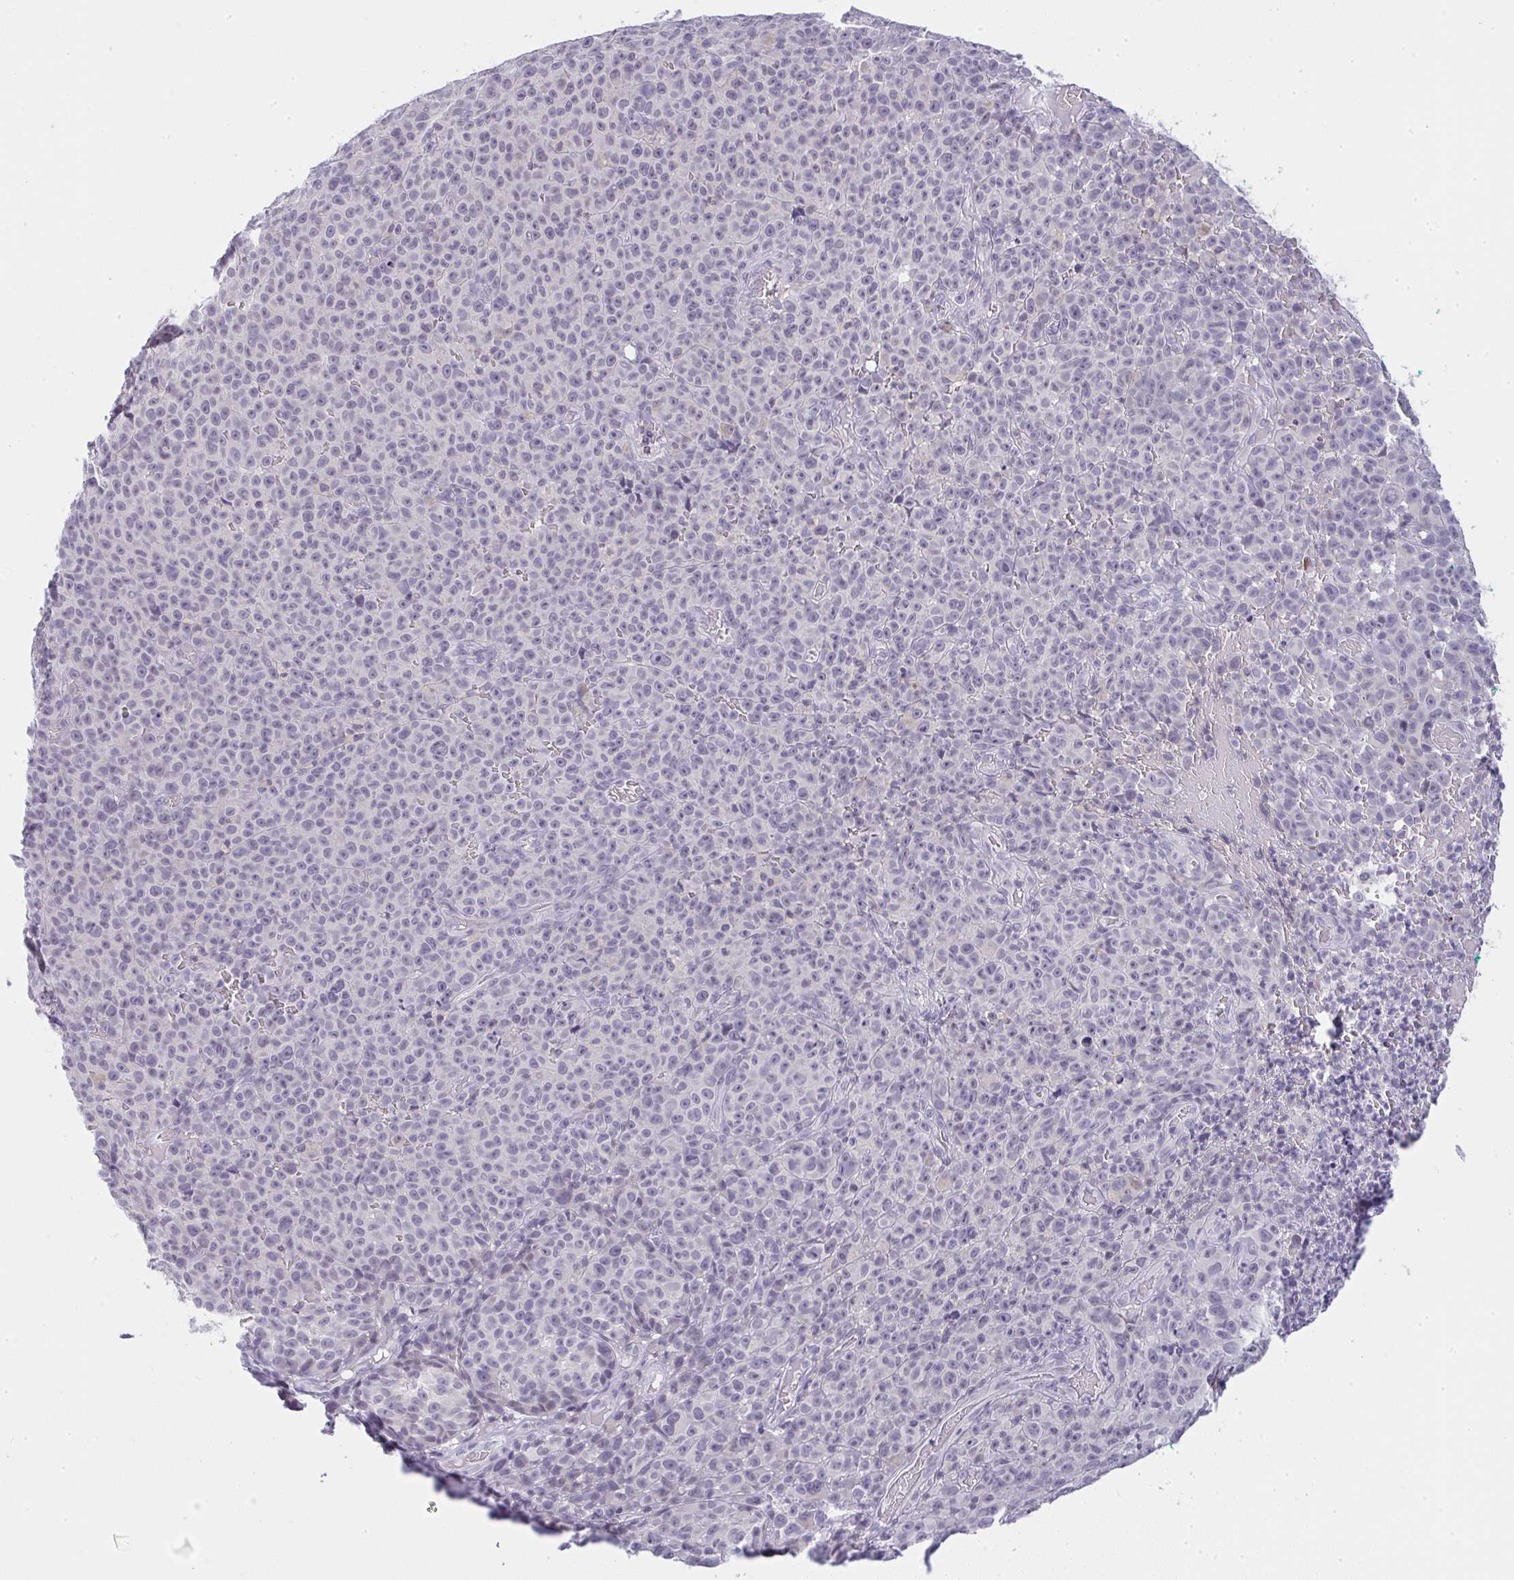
{"staining": {"intensity": "negative", "quantity": "none", "location": "none"}, "tissue": "melanoma", "cell_type": "Tumor cells", "image_type": "cancer", "snomed": [{"axis": "morphology", "description": "Malignant melanoma, NOS"}, {"axis": "topography", "description": "Skin"}], "caption": "Malignant melanoma was stained to show a protein in brown. There is no significant expression in tumor cells.", "gene": "CACNA1S", "patient": {"sex": "female", "age": 82}}